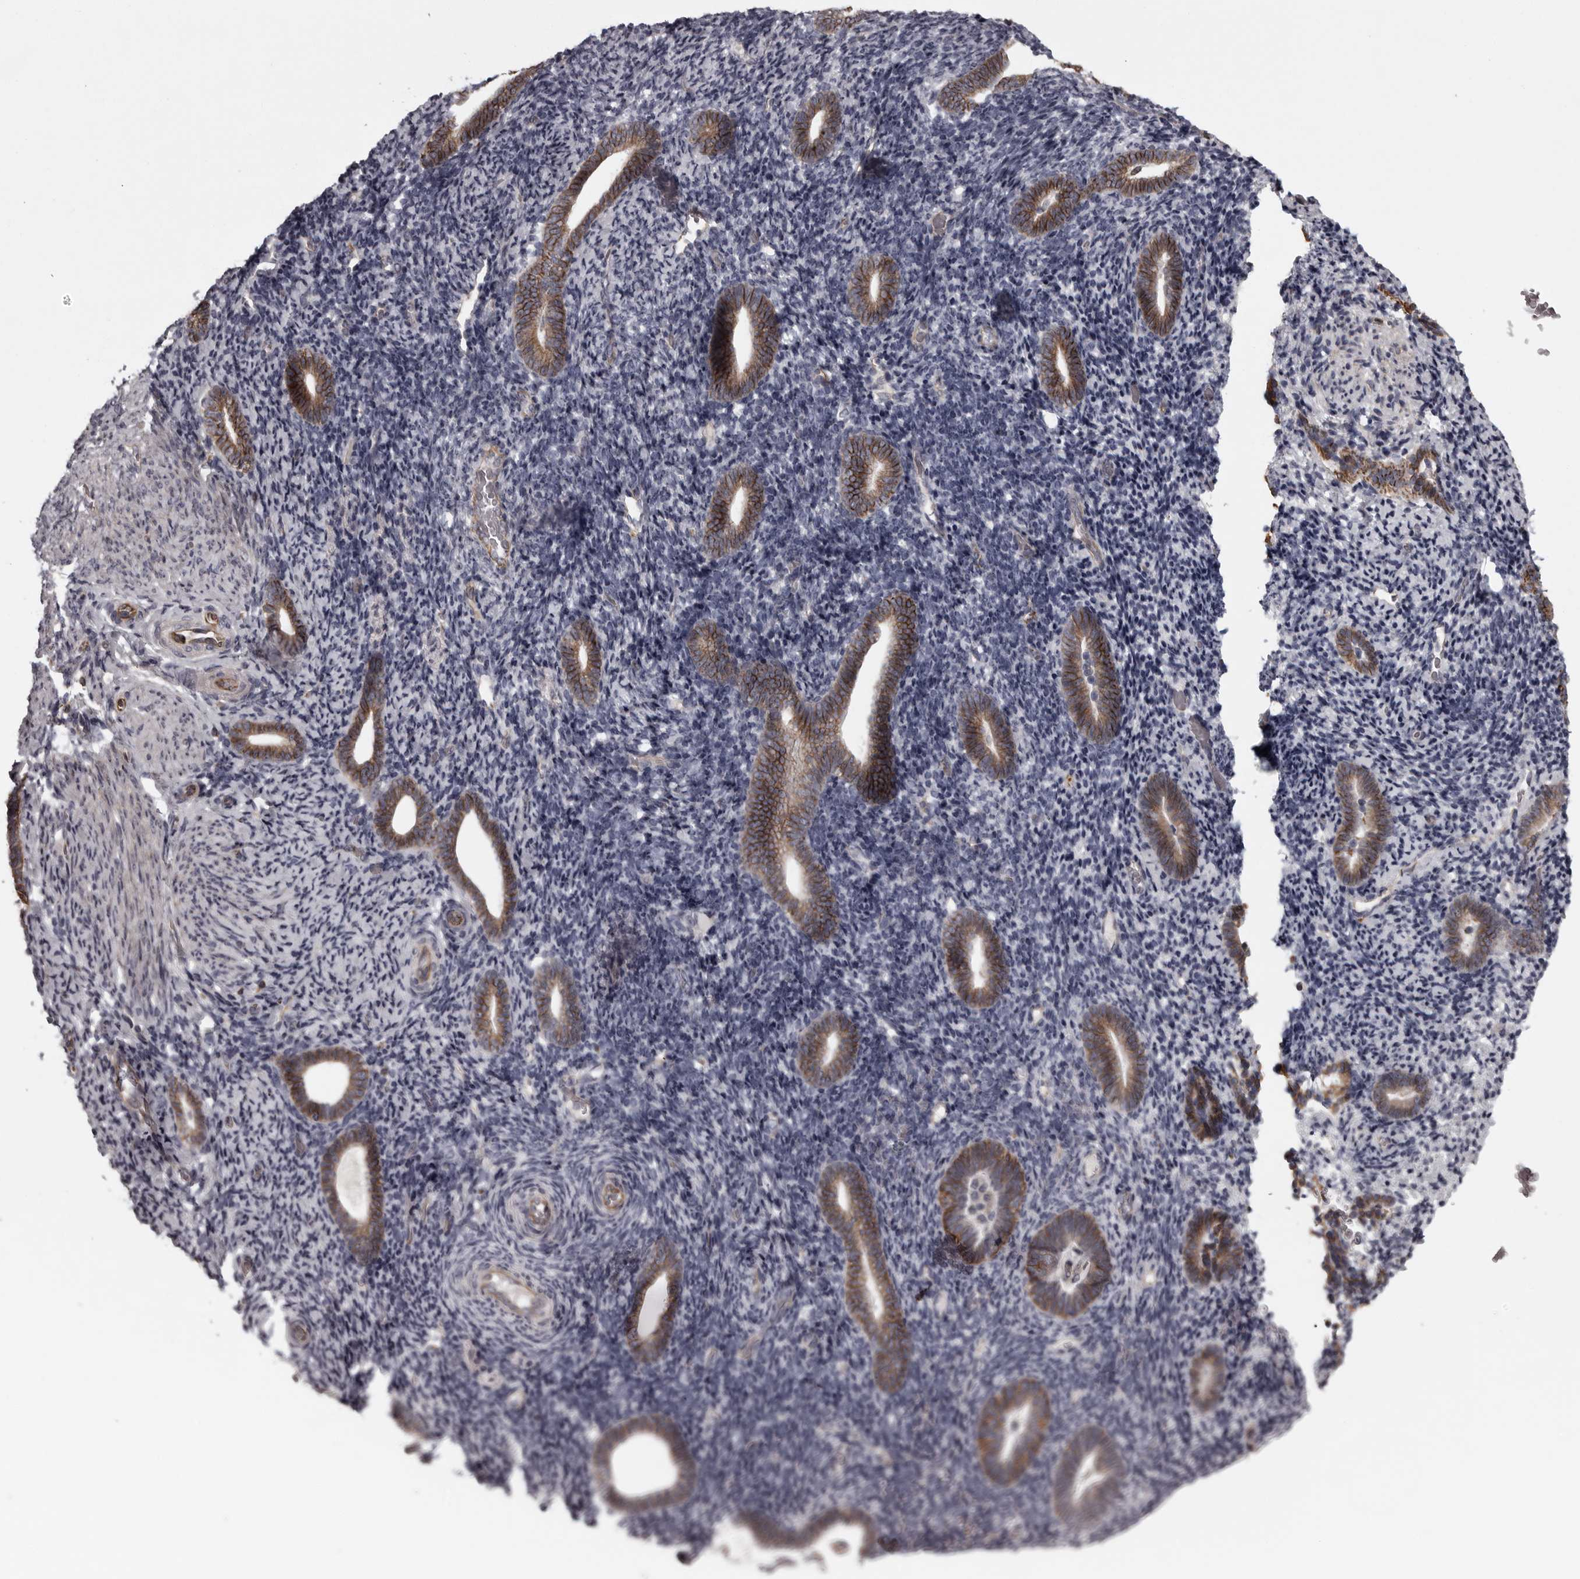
{"staining": {"intensity": "moderate", "quantity": "25%-75%", "location": "cytoplasmic/membranous"}, "tissue": "endometrium", "cell_type": "Cells in endometrial stroma", "image_type": "normal", "snomed": [{"axis": "morphology", "description": "Normal tissue, NOS"}, {"axis": "topography", "description": "Endometrium"}], "caption": "IHC photomicrograph of benign endometrium: human endometrium stained using IHC demonstrates medium levels of moderate protein expression localized specifically in the cytoplasmic/membranous of cells in endometrial stroma, appearing as a cytoplasmic/membranous brown color.", "gene": "FAAP100", "patient": {"sex": "female", "age": 51}}